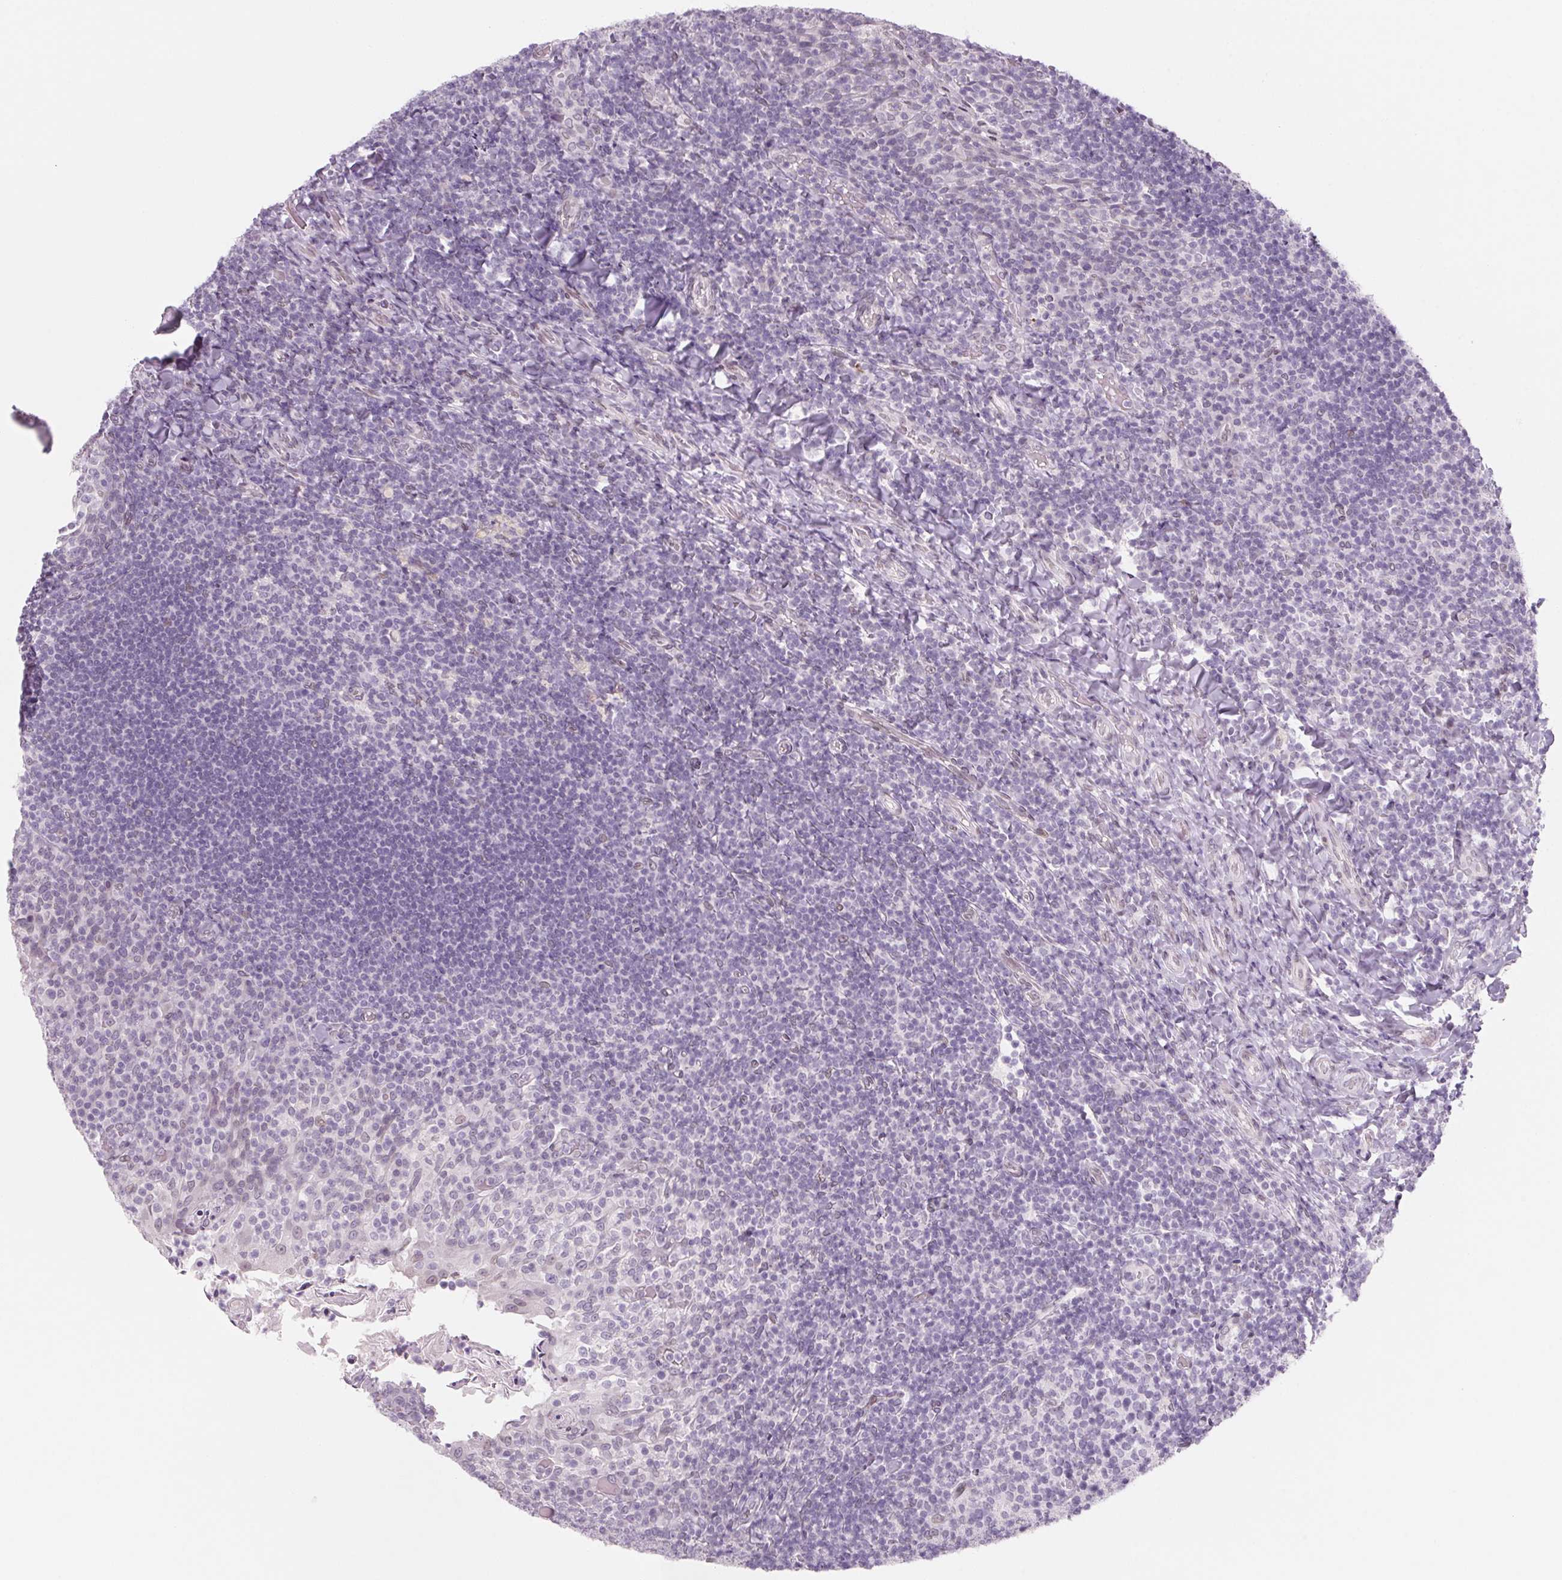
{"staining": {"intensity": "negative", "quantity": "none", "location": "none"}, "tissue": "tonsil", "cell_type": "Germinal center cells", "image_type": "normal", "snomed": [{"axis": "morphology", "description": "Normal tissue, NOS"}, {"axis": "topography", "description": "Tonsil"}], "caption": "Immunohistochemical staining of benign human tonsil demonstrates no significant staining in germinal center cells.", "gene": "KCNQ2", "patient": {"sex": "female", "age": 10}}